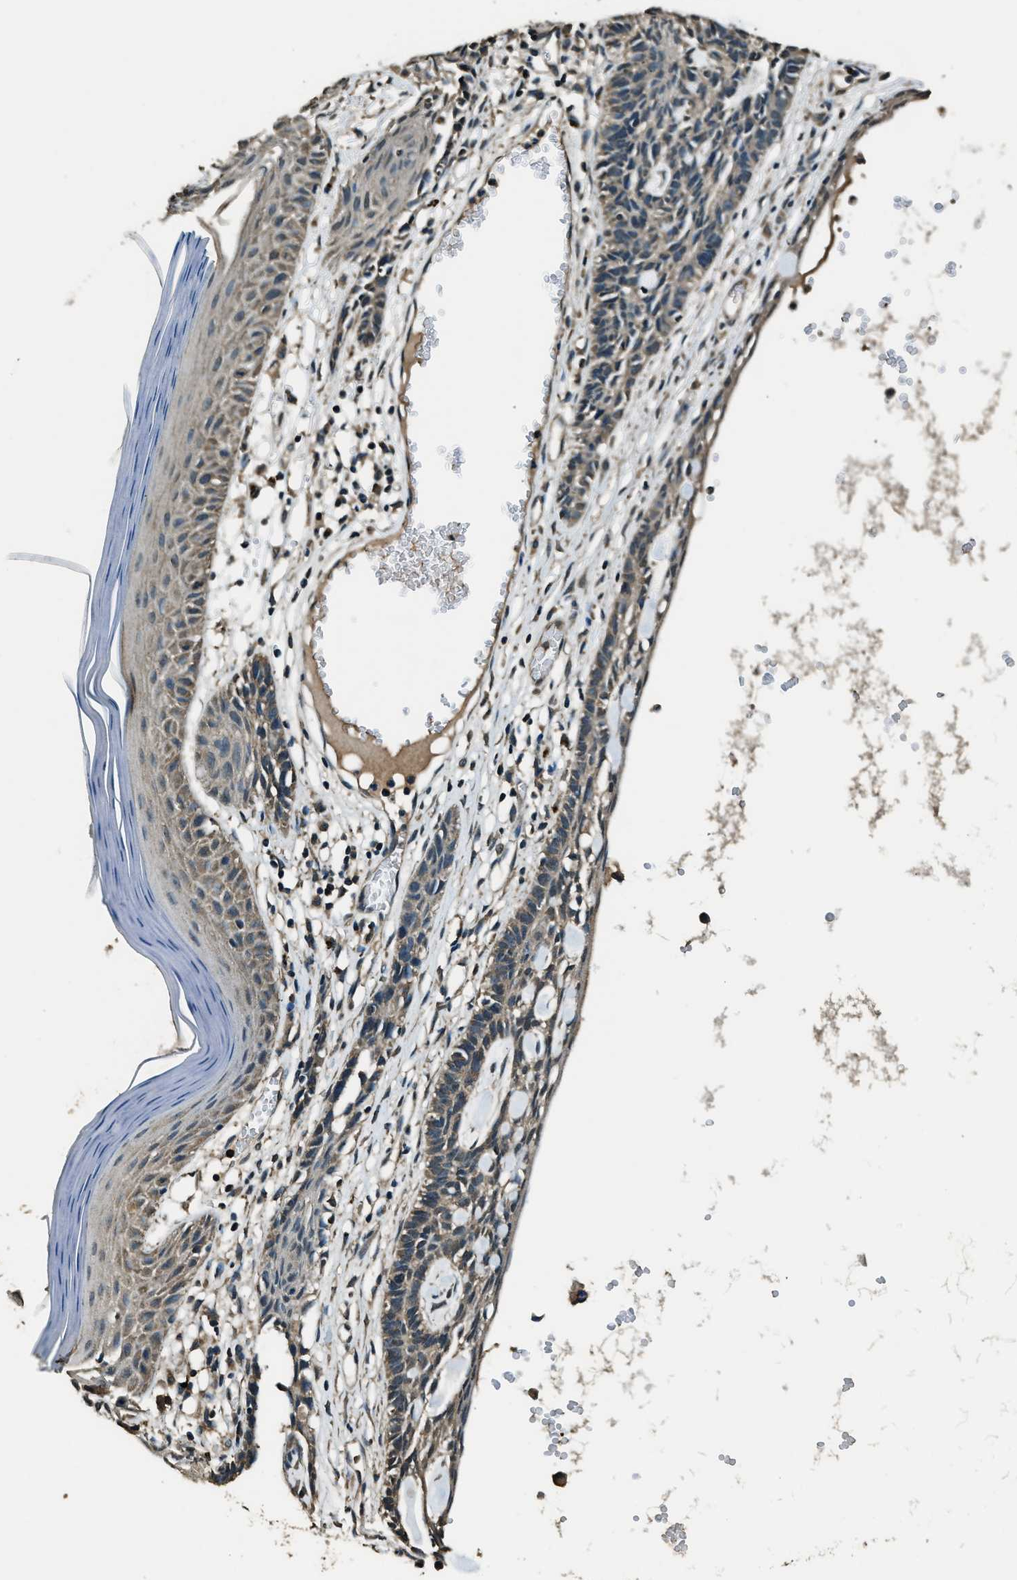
{"staining": {"intensity": "weak", "quantity": "<25%", "location": "cytoplasmic/membranous"}, "tissue": "skin cancer", "cell_type": "Tumor cells", "image_type": "cancer", "snomed": [{"axis": "morphology", "description": "Basal cell carcinoma"}, {"axis": "topography", "description": "Skin"}], "caption": "IHC of human skin cancer shows no staining in tumor cells. Brightfield microscopy of immunohistochemistry (IHC) stained with DAB (brown) and hematoxylin (blue), captured at high magnification.", "gene": "SALL3", "patient": {"sex": "male", "age": 67}}